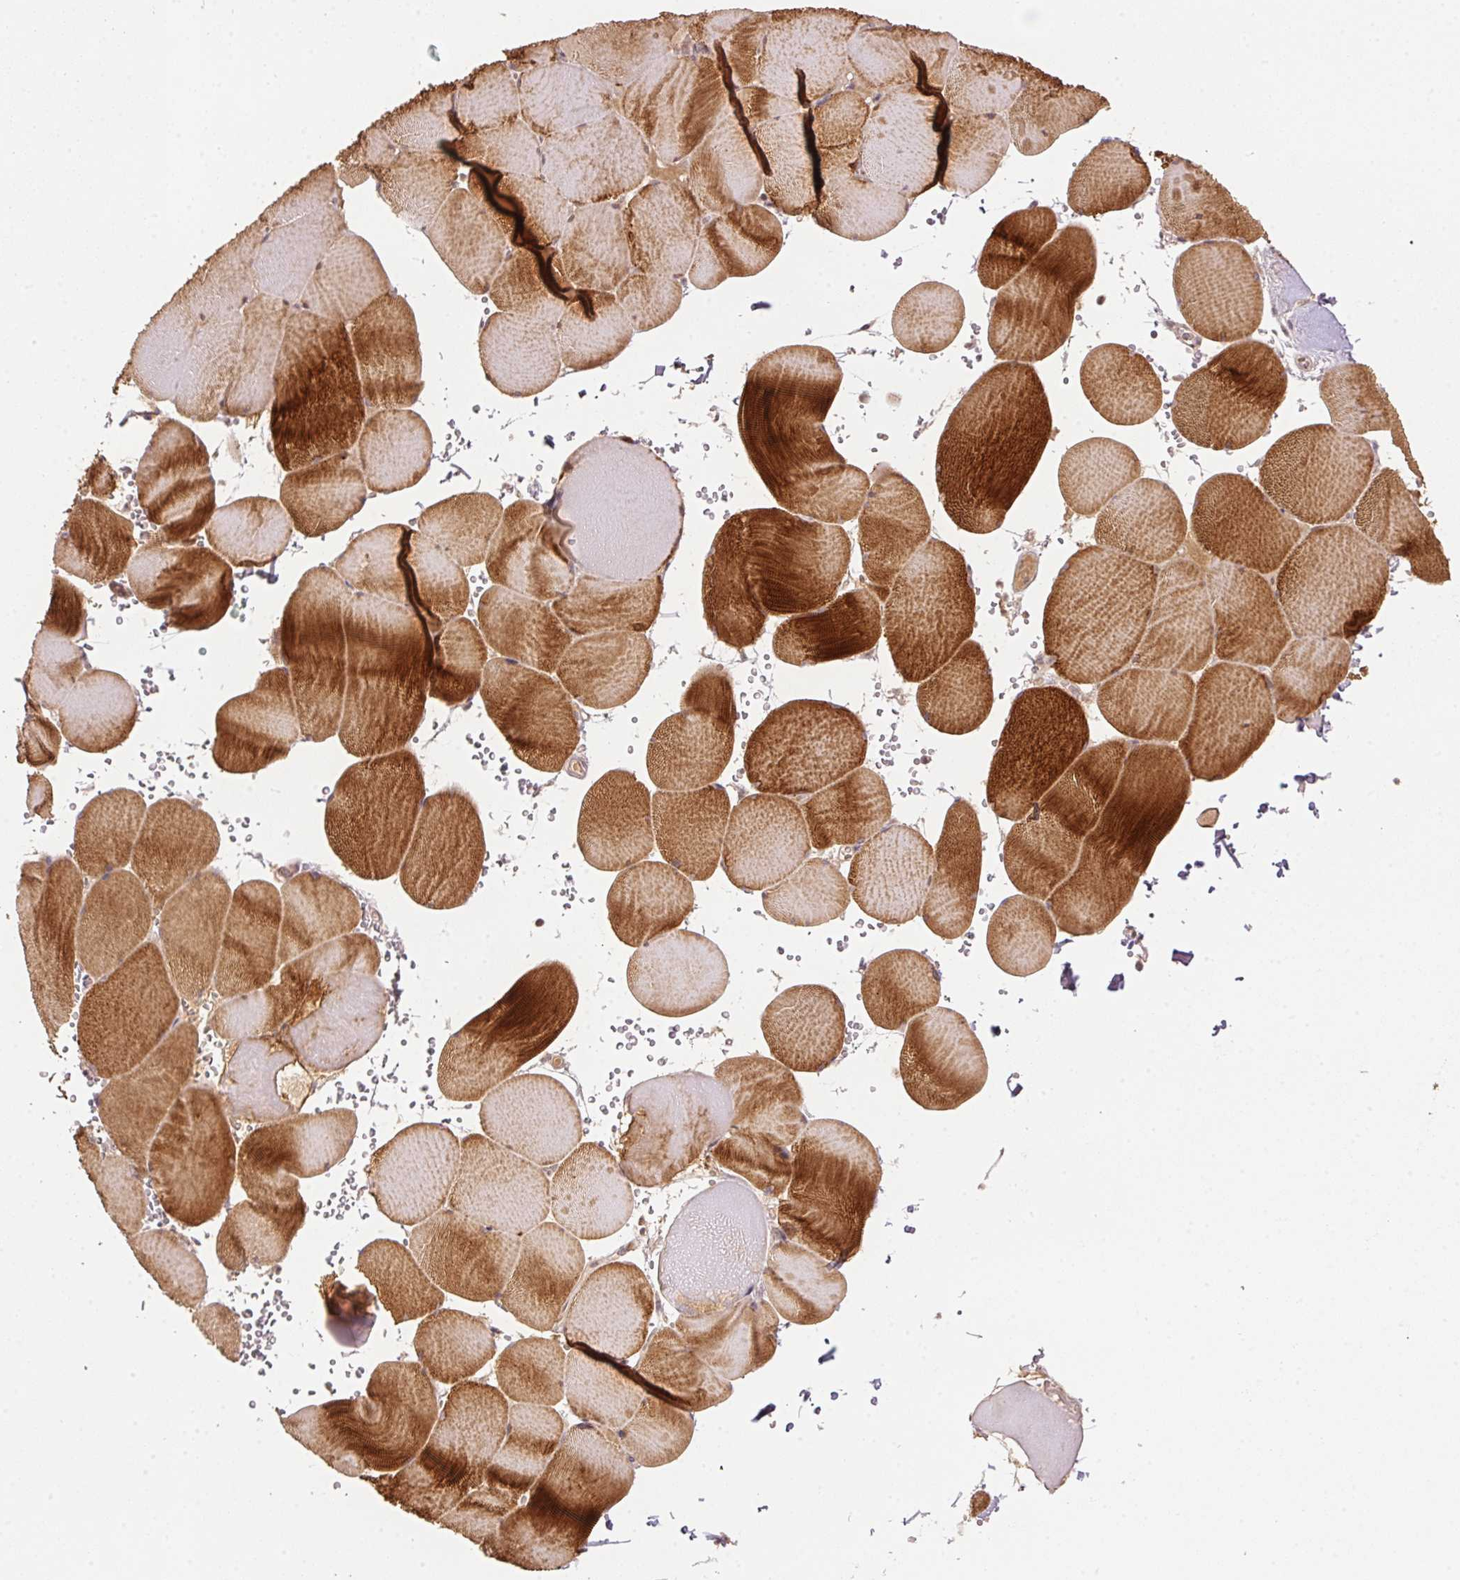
{"staining": {"intensity": "strong", "quantity": "25%-75%", "location": "cytoplasmic/membranous"}, "tissue": "skeletal muscle", "cell_type": "Myocytes", "image_type": "normal", "snomed": [{"axis": "morphology", "description": "Normal tissue, NOS"}, {"axis": "topography", "description": "Skeletal muscle"}, {"axis": "topography", "description": "Head-Neck"}], "caption": "A photomicrograph of human skeletal muscle stained for a protein demonstrates strong cytoplasmic/membranous brown staining in myocytes.", "gene": "PCDHB1", "patient": {"sex": "male", "age": 66}}